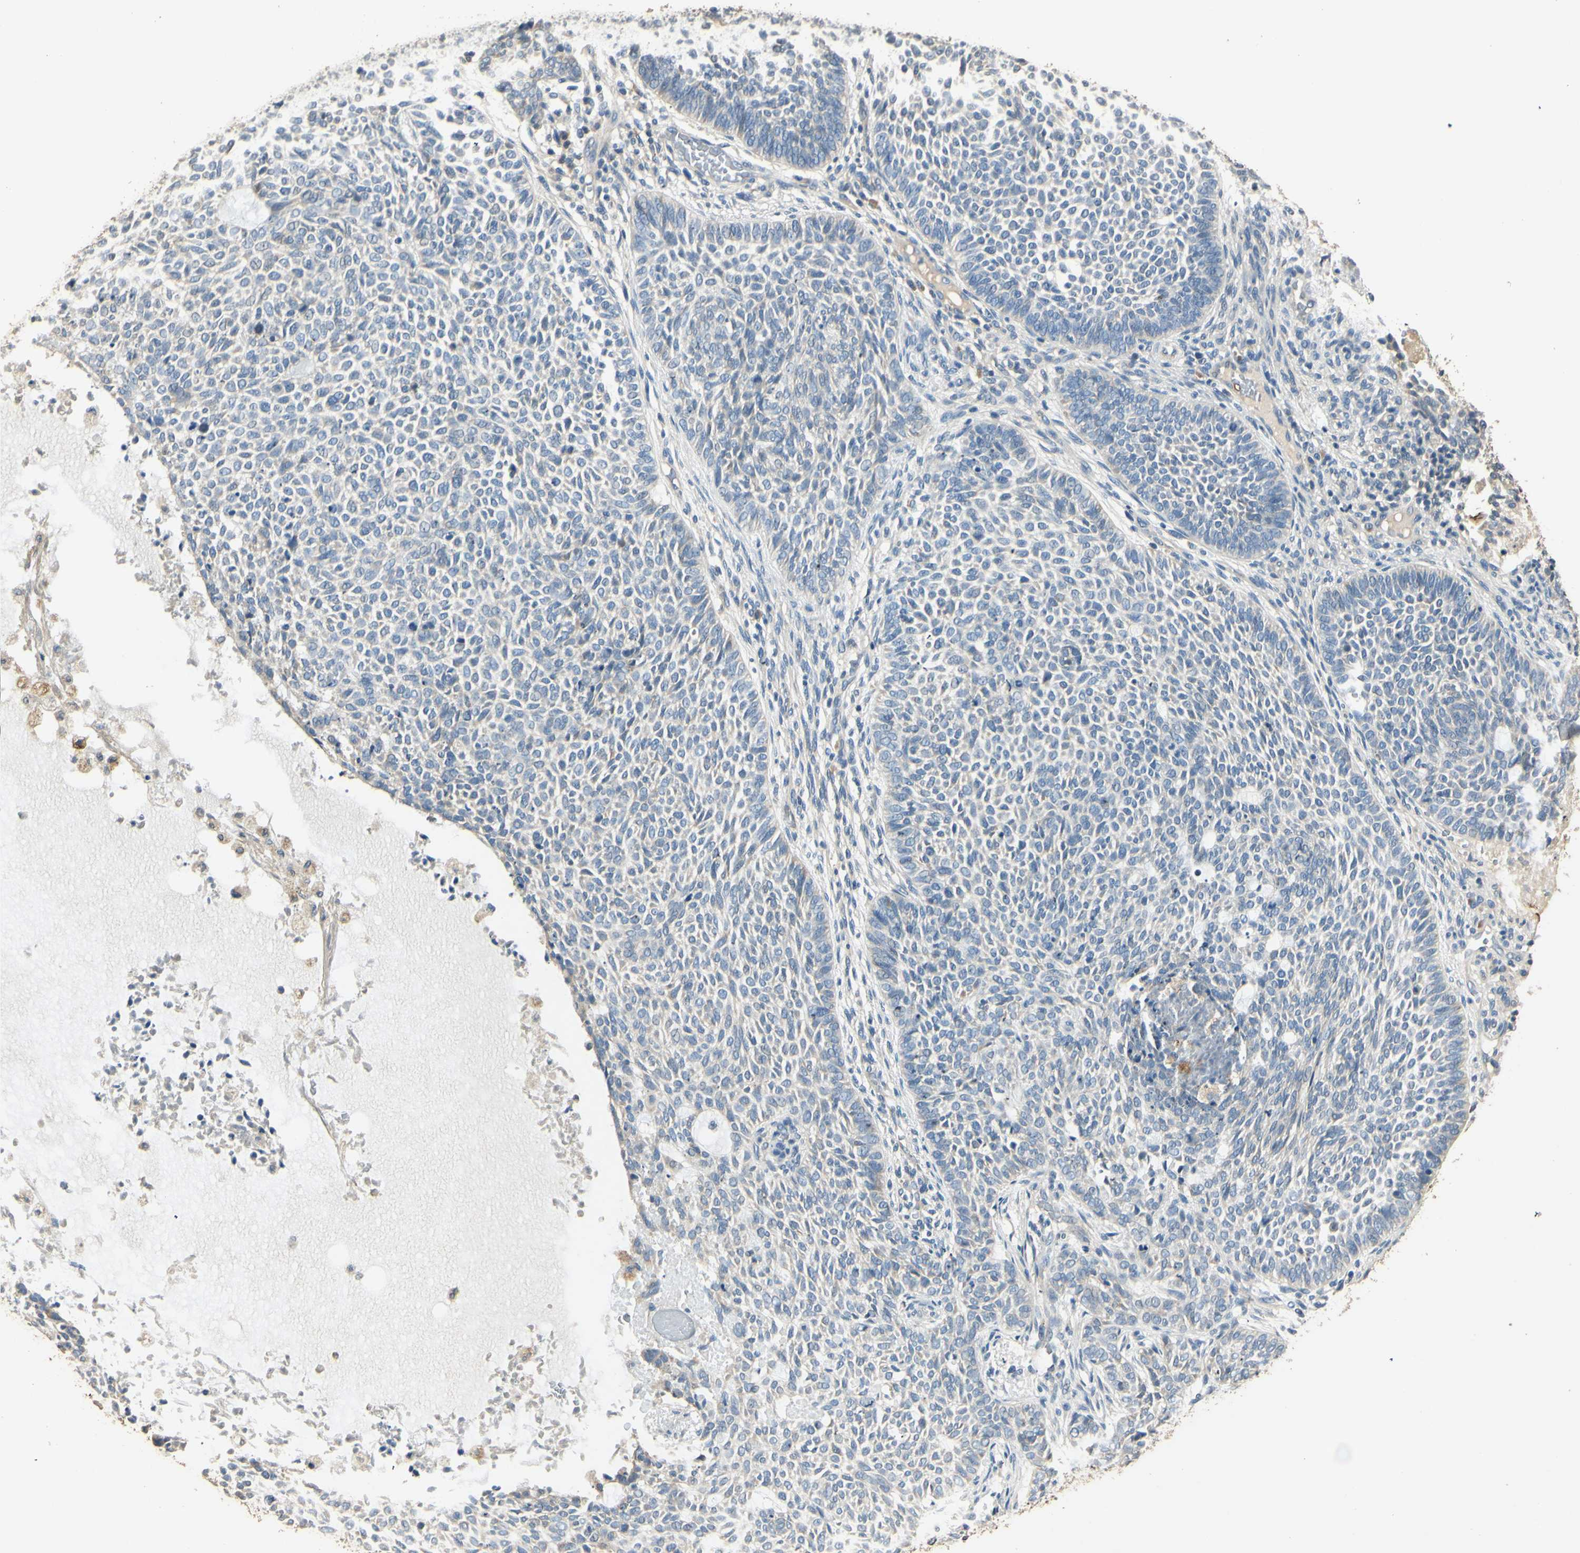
{"staining": {"intensity": "negative", "quantity": "none", "location": "none"}, "tissue": "skin cancer", "cell_type": "Tumor cells", "image_type": "cancer", "snomed": [{"axis": "morphology", "description": "Basal cell carcinoma"}, {"axis": "topography", "description": "Skin"}], "caption": "The micrograph exhibits no staining of tumor cells in skin cancer (basal cell carcinoma). (Stains: DAB immunohistochemistry (IHC) with hematoxylin counter stain, Microscopy: brightfield microscopy at high magnification).", "gene": "ARHGEF17", "patient": {"sex": "male", "age": 87}}